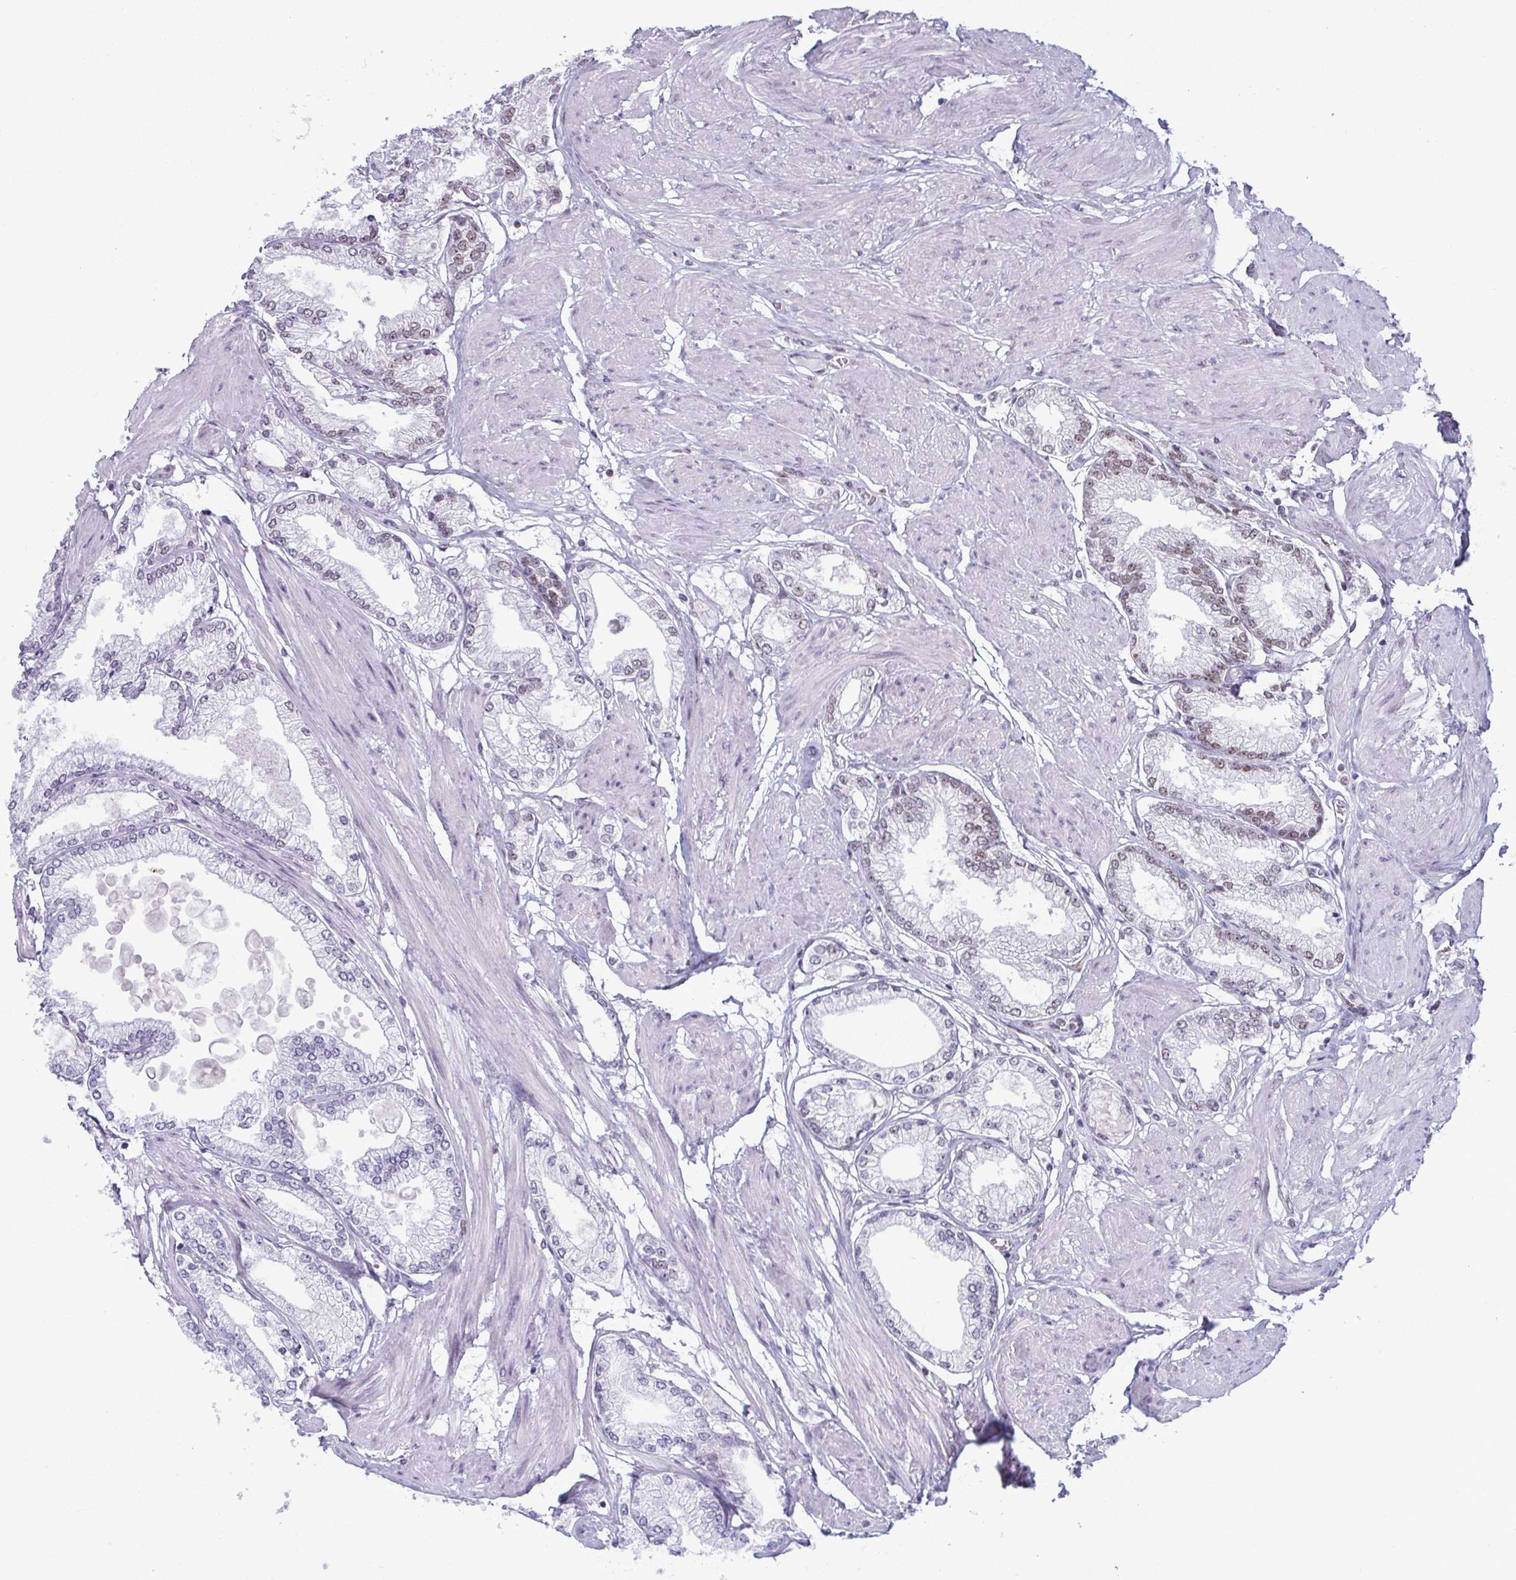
{"staining": {"intensity": "weak", "quantity": "25%-75%", "location": "nuclear"}, "tissue": "prostate cancer", "cell_type": "Tumor cells", "image_type": "cancer", "snomed": [{"axis": "morphology", "description": "Adenocarcinoma, High grade"}, {"axis": "topography", "description": "Prostate"}], "caption": "Prostate adenocarcinoma (high-grade) was stained to show a protein in brown. There is low levels of weak nuclear positivity in approximately 25%-75% of tumor cells.", "gene": "RBM7", "patient": {"sex": "male", "age": 68}}